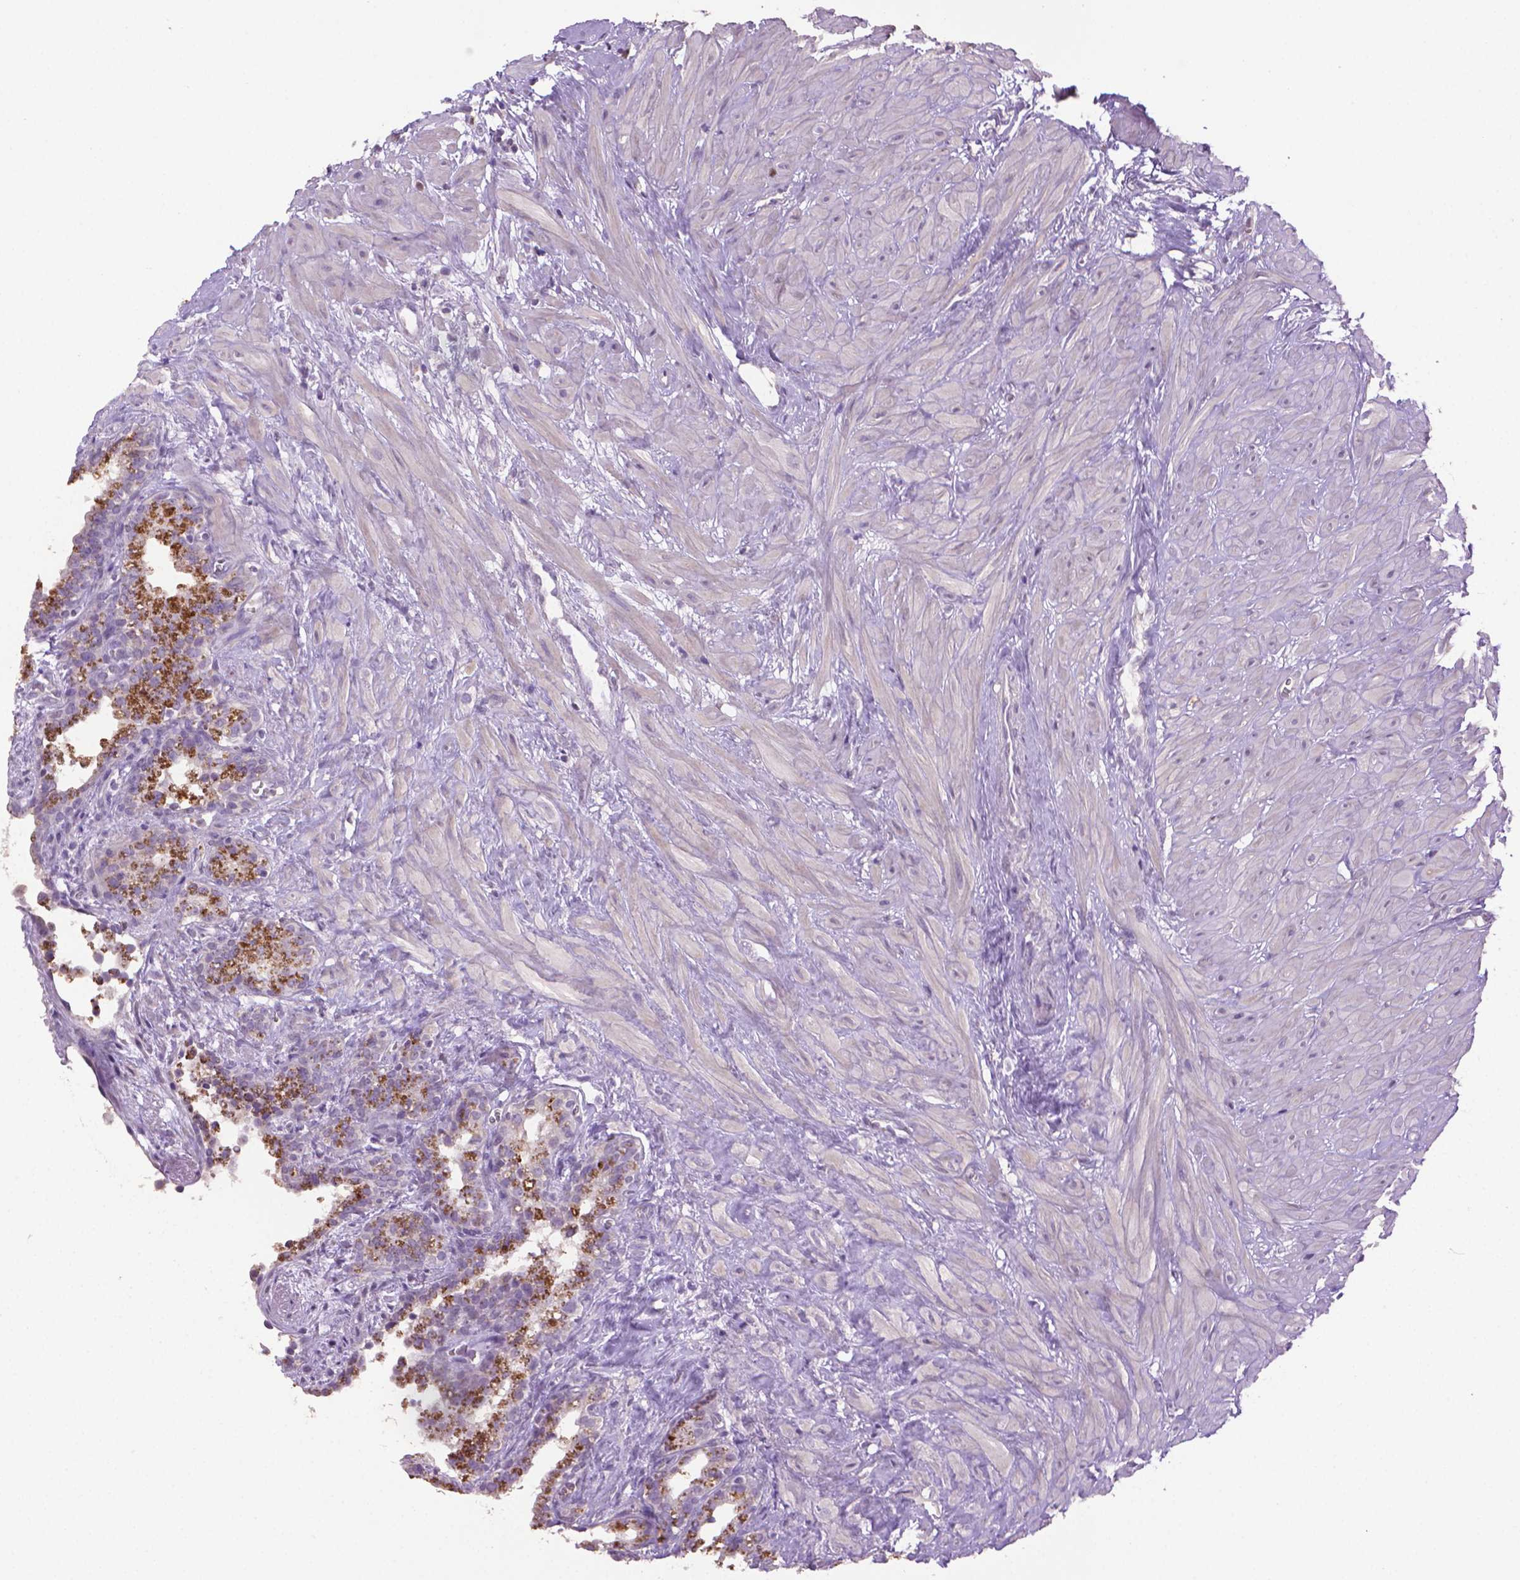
{"staining": {"intensity": "negative", "quantity": "none", "location": "none"}, "tissue": "seminal vesicle", "cell_type": "Glandular cells", "image_type": "normal", "snomed": [{"axis": "morphology", "description": "Normal tissue, NOS"}, {"axis": "morphology", "description": "Urothelial carcinoma, NOS"}, {"axis": "topography", "description": "Urinary bladder"}, {"axis": "topography", "description": "Seminal veicle"}], "caption": "The immunohistochemistry (IHC) histopathology image has no significant staining in glandular cells of seminal vesicle.", "gene": "CDKN2D", "patient": {"sex": "male", "age": 76}}